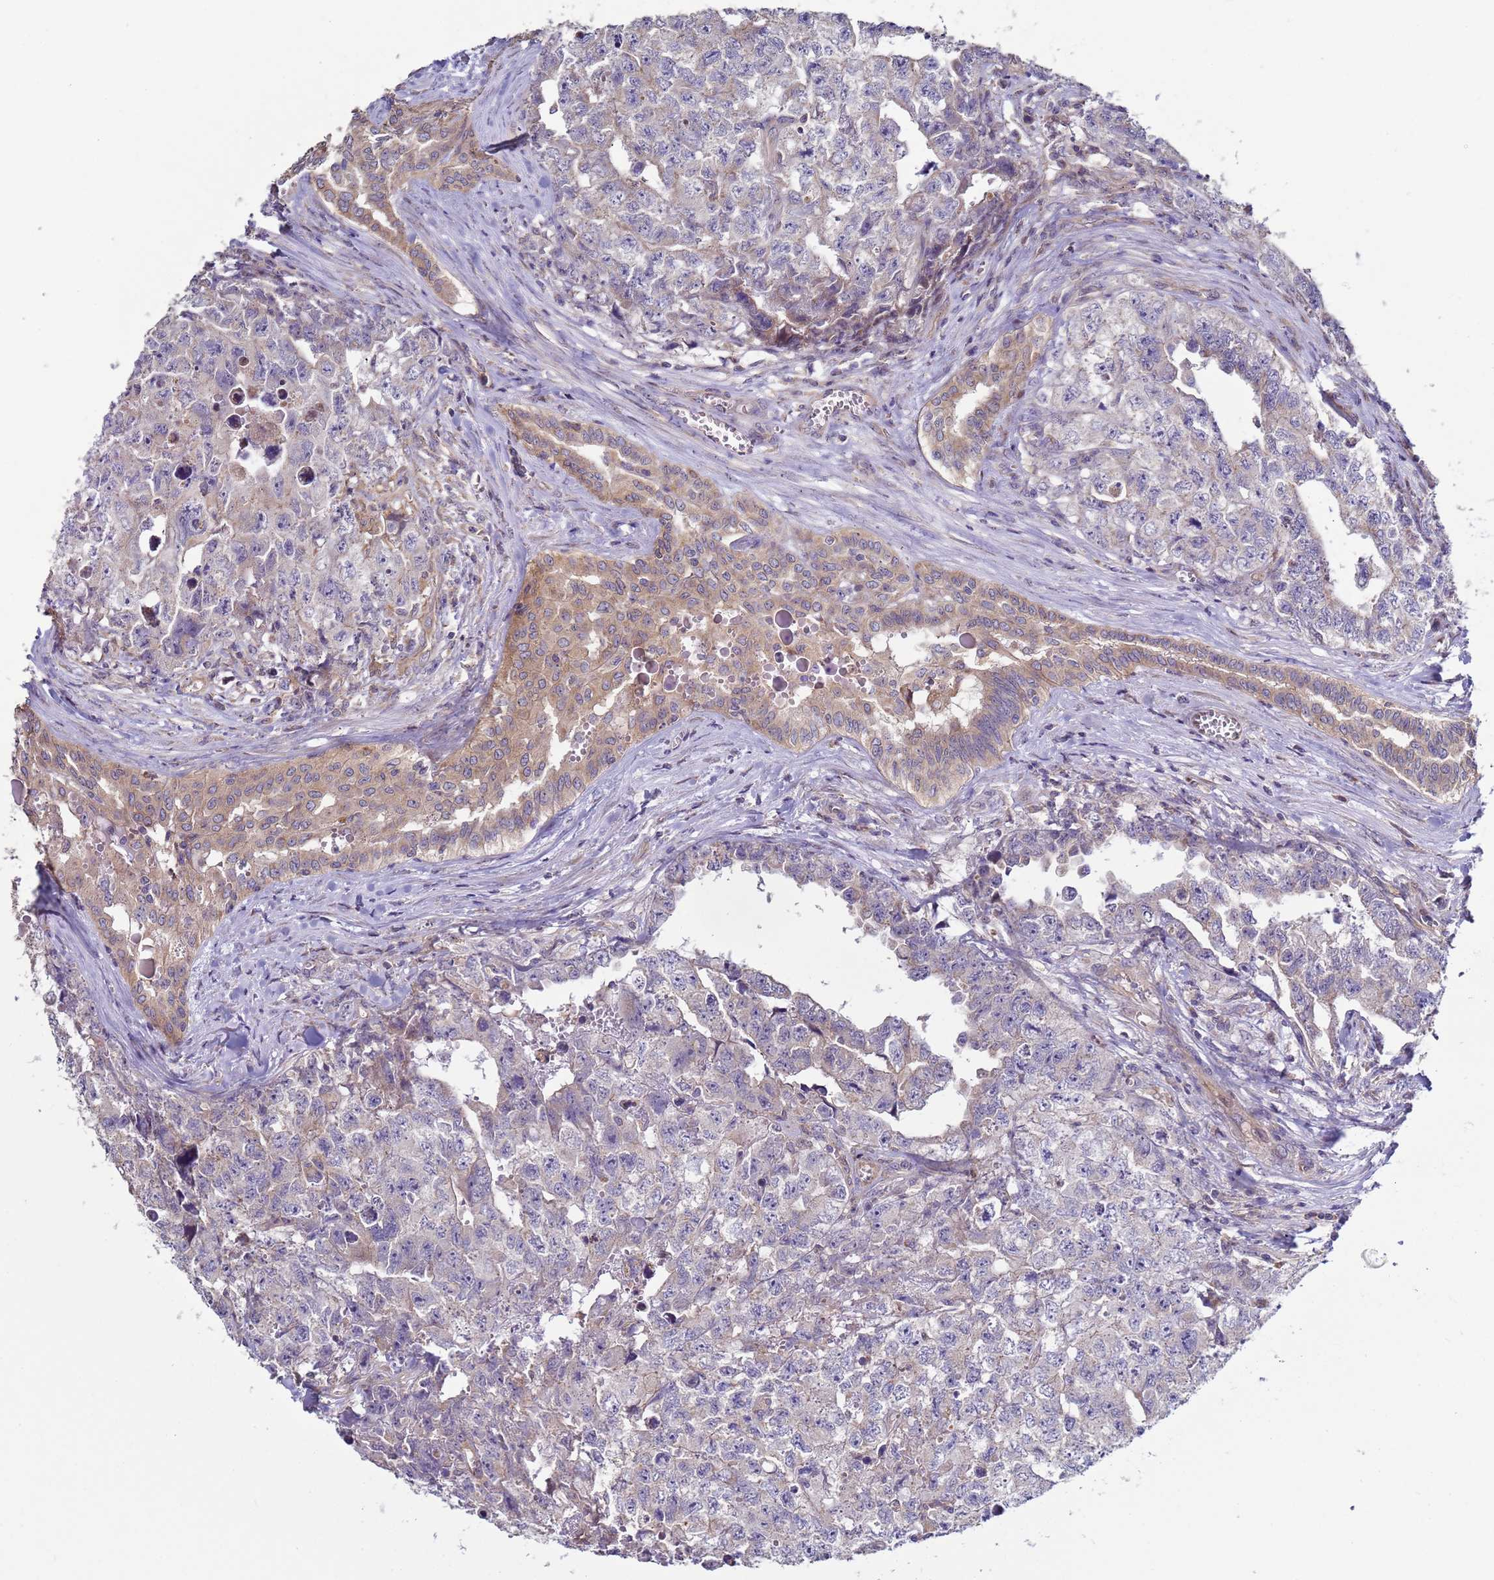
{"staining": {"intensity": "negative", "quantity": "none", "location": "none"}, "tissue": "testis cancer", "cell_type": "Tumor cells", "image_type": "cancer", "snomed": [{"axis": "morphology", "description": "Carcinoma, Embryonal, NOS"}, {"axis": "topography", "description": "Testis"}], "caption": "Photomicrograph shows no protein expression in tumor cells of testis embryonal carcinoma tissue. Brightfield microscopy of immunohistochemistry stained with DAB (brown) and hematoxylin (blue), captured at high magnification.", "gene": "DIP2B", "patient": {"sex": "male", "age": 31}}